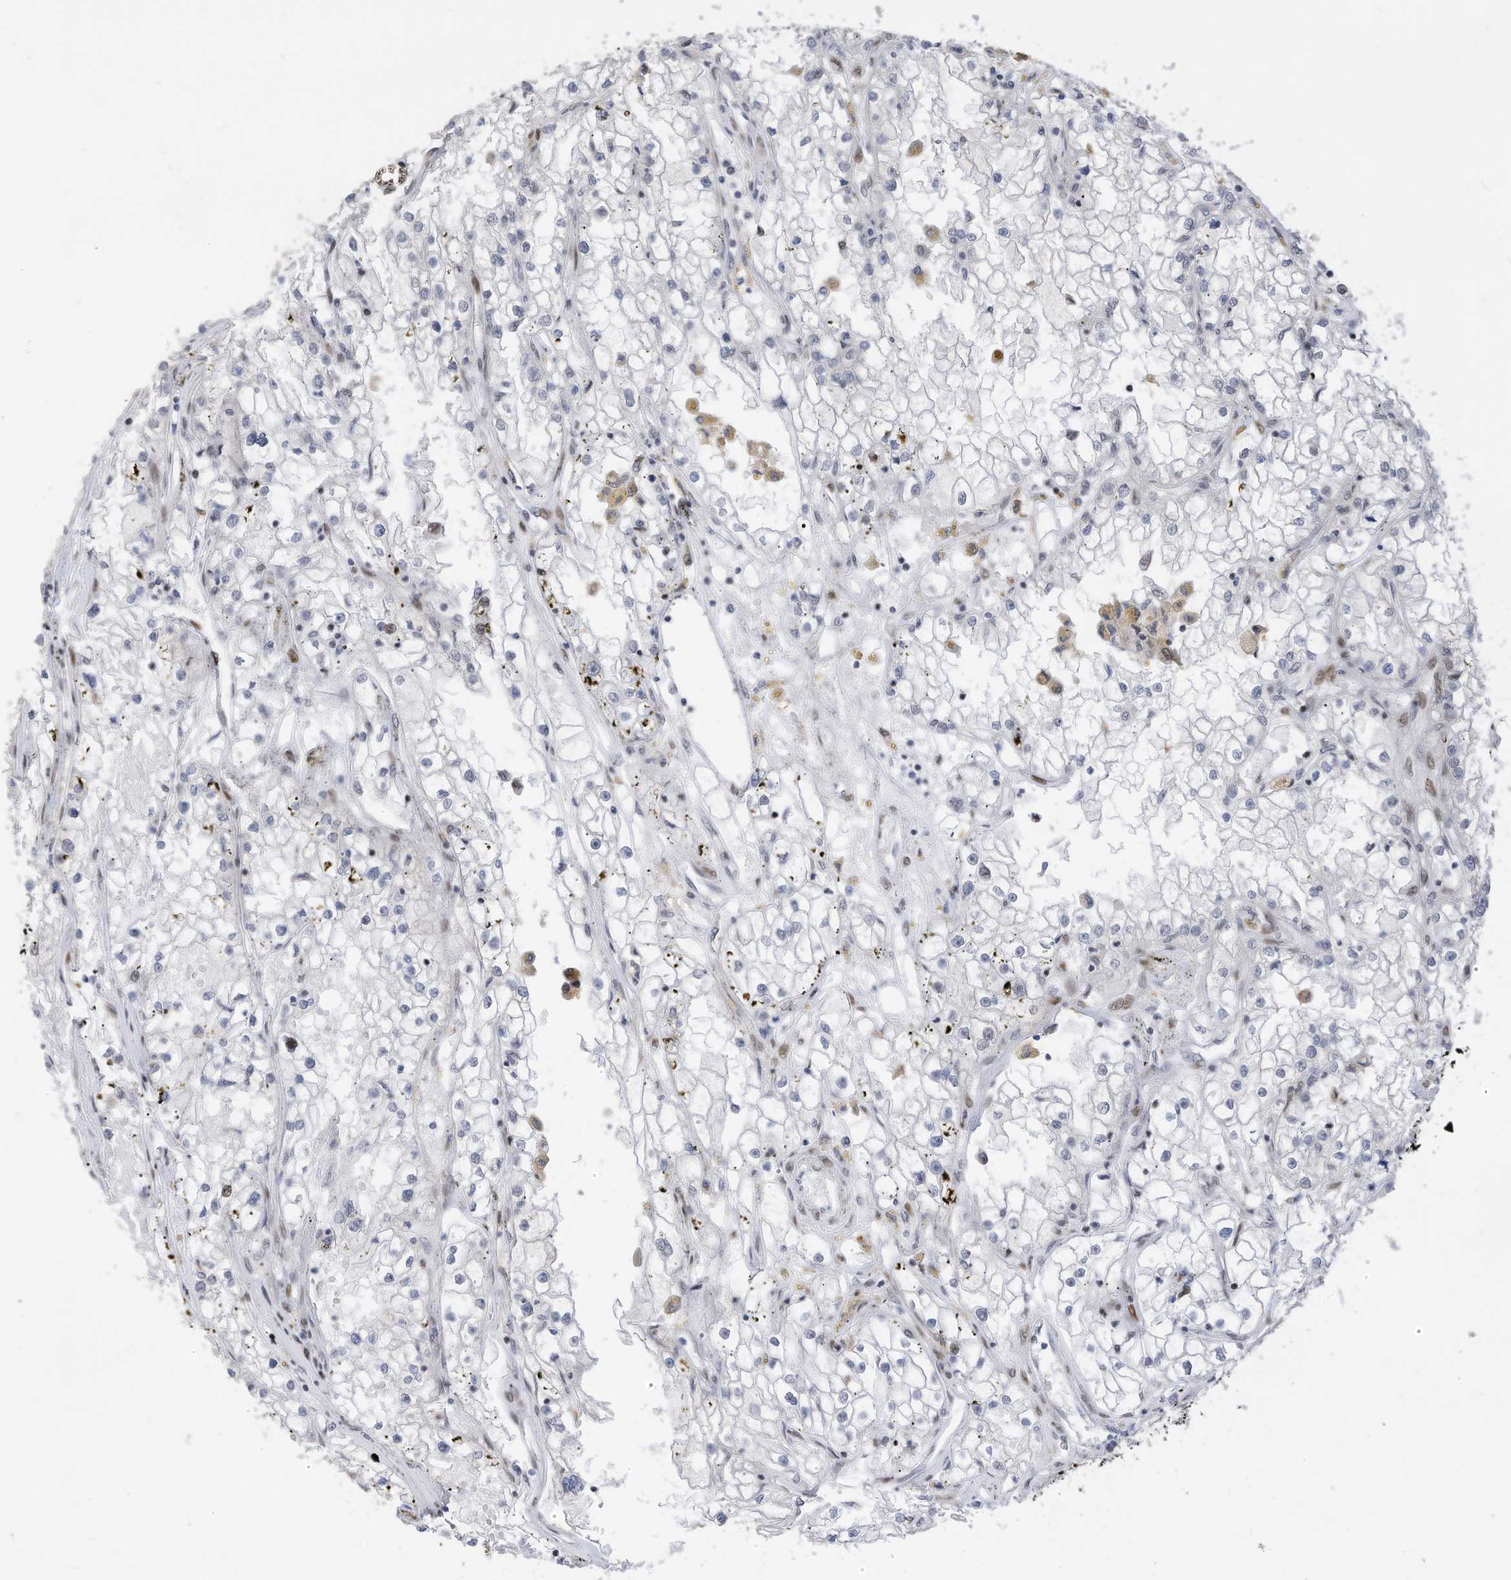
{"staining": {"intensity": "negative", "quantity": "none", "location": "none"}, "tissue": "renal cancer", "cell_type": "Tumor cells", "image_type": "cancer", "snomed": [{"axis": "morphology", "description": "Adenocarcinoma, NOS"}, {"axis": "topography", "description": "Kidney"}], "caption": "Photomicrograph shows no protein staining in tumor cells of renal cancer tissue.", "gene": "RABL3", "patient": {"sex": "male", "age": 56}}